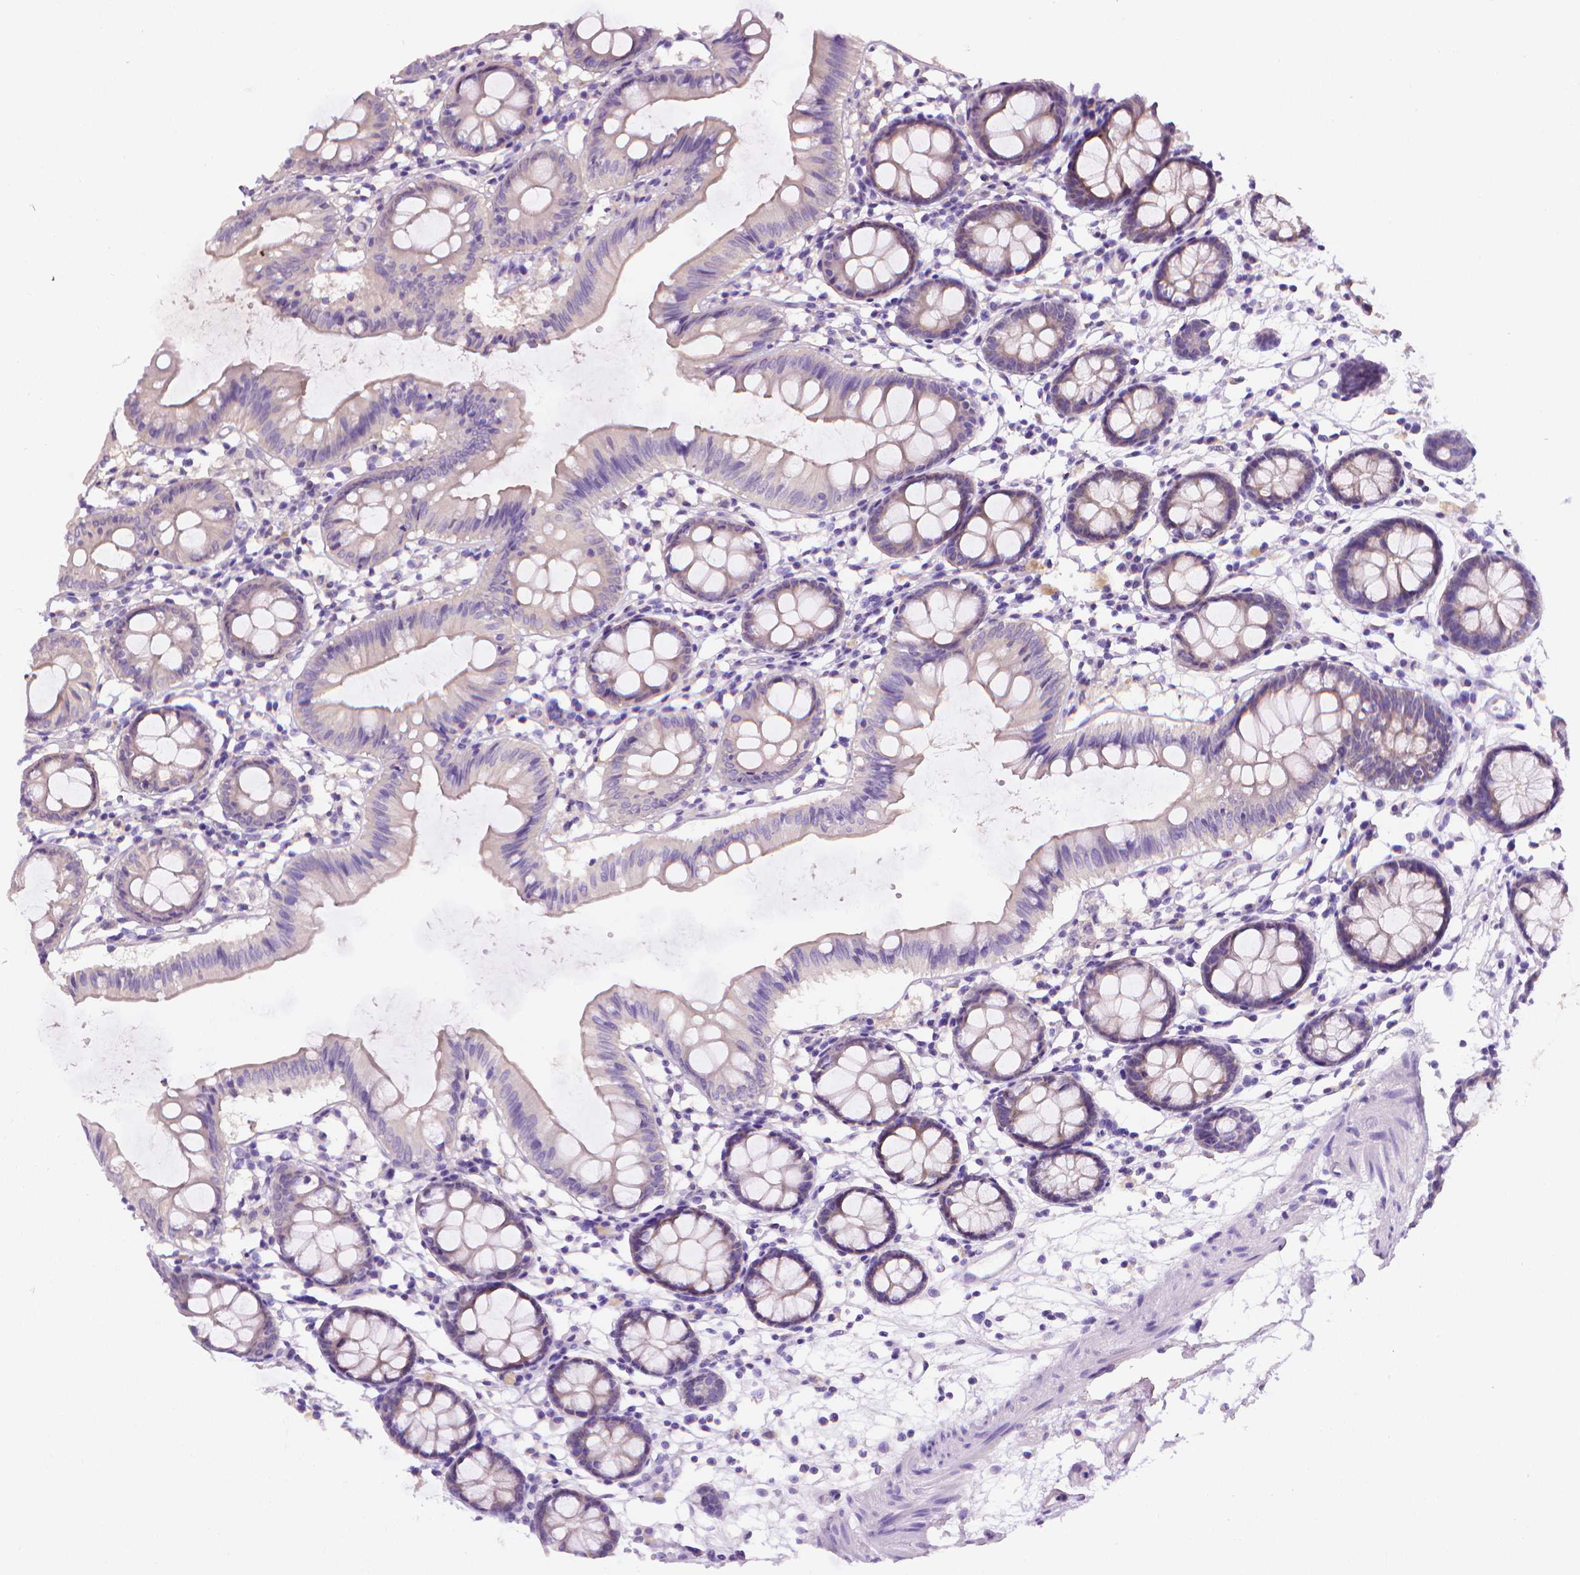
{"staining": {"intensity": "negative", "quantity": "none", "location": "none"}, "tissue": "colon", "cell_type": "Endothelial cells", "image_type": "normal", "snomed": [{"axis": "morphology", "description": "Normal tissue, NOS"}, {"axis": "topography", "description": "Colon"}], "caption": "Immunohistochemistry image of benign colon: human colon stained with DAB (3,3'-diaminobenzidine) shows no significant protein staining in endothelial cells. Nuclei are stained in blue.", "gene": "FASN", "patient": {"sex": "female", "age": 84}}